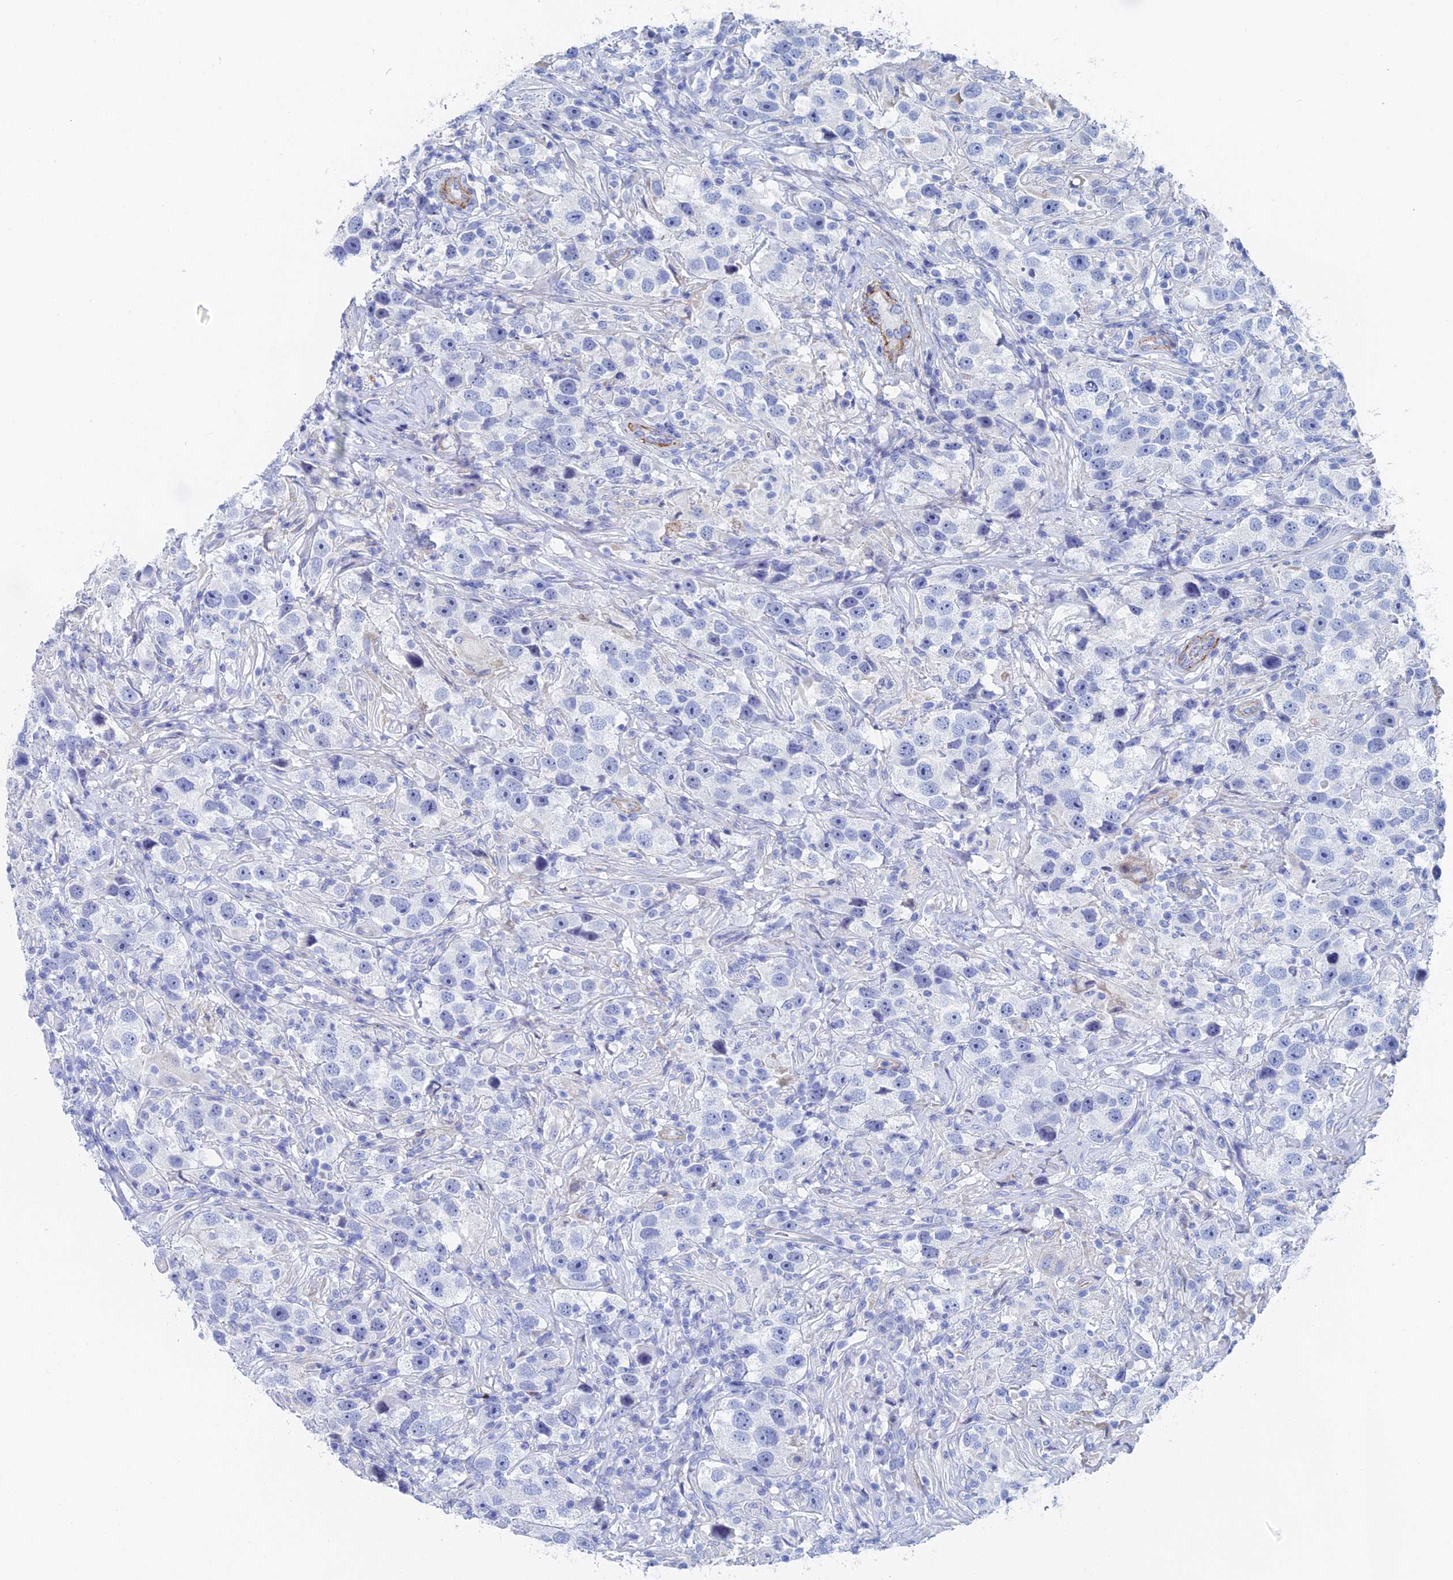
{"staining": {"intensity": "negative", "quantity": "none", "location": "none"}, "tissue": "testis cancer", "cell_type": "Tumor cells", "image_type": "cancer", "snomed": [{"axis": "morphology", "description": "Seminoma, NOS"}, {"axis": "topography", "description": "Testis"}], "caption": "An IHC photomicrograph of seminoma (testis) is shown. There is no staining in tumor cells of seminoma (testis).", "gene": "KCNK18", "patient": {"sex": "male", "age": 49}}